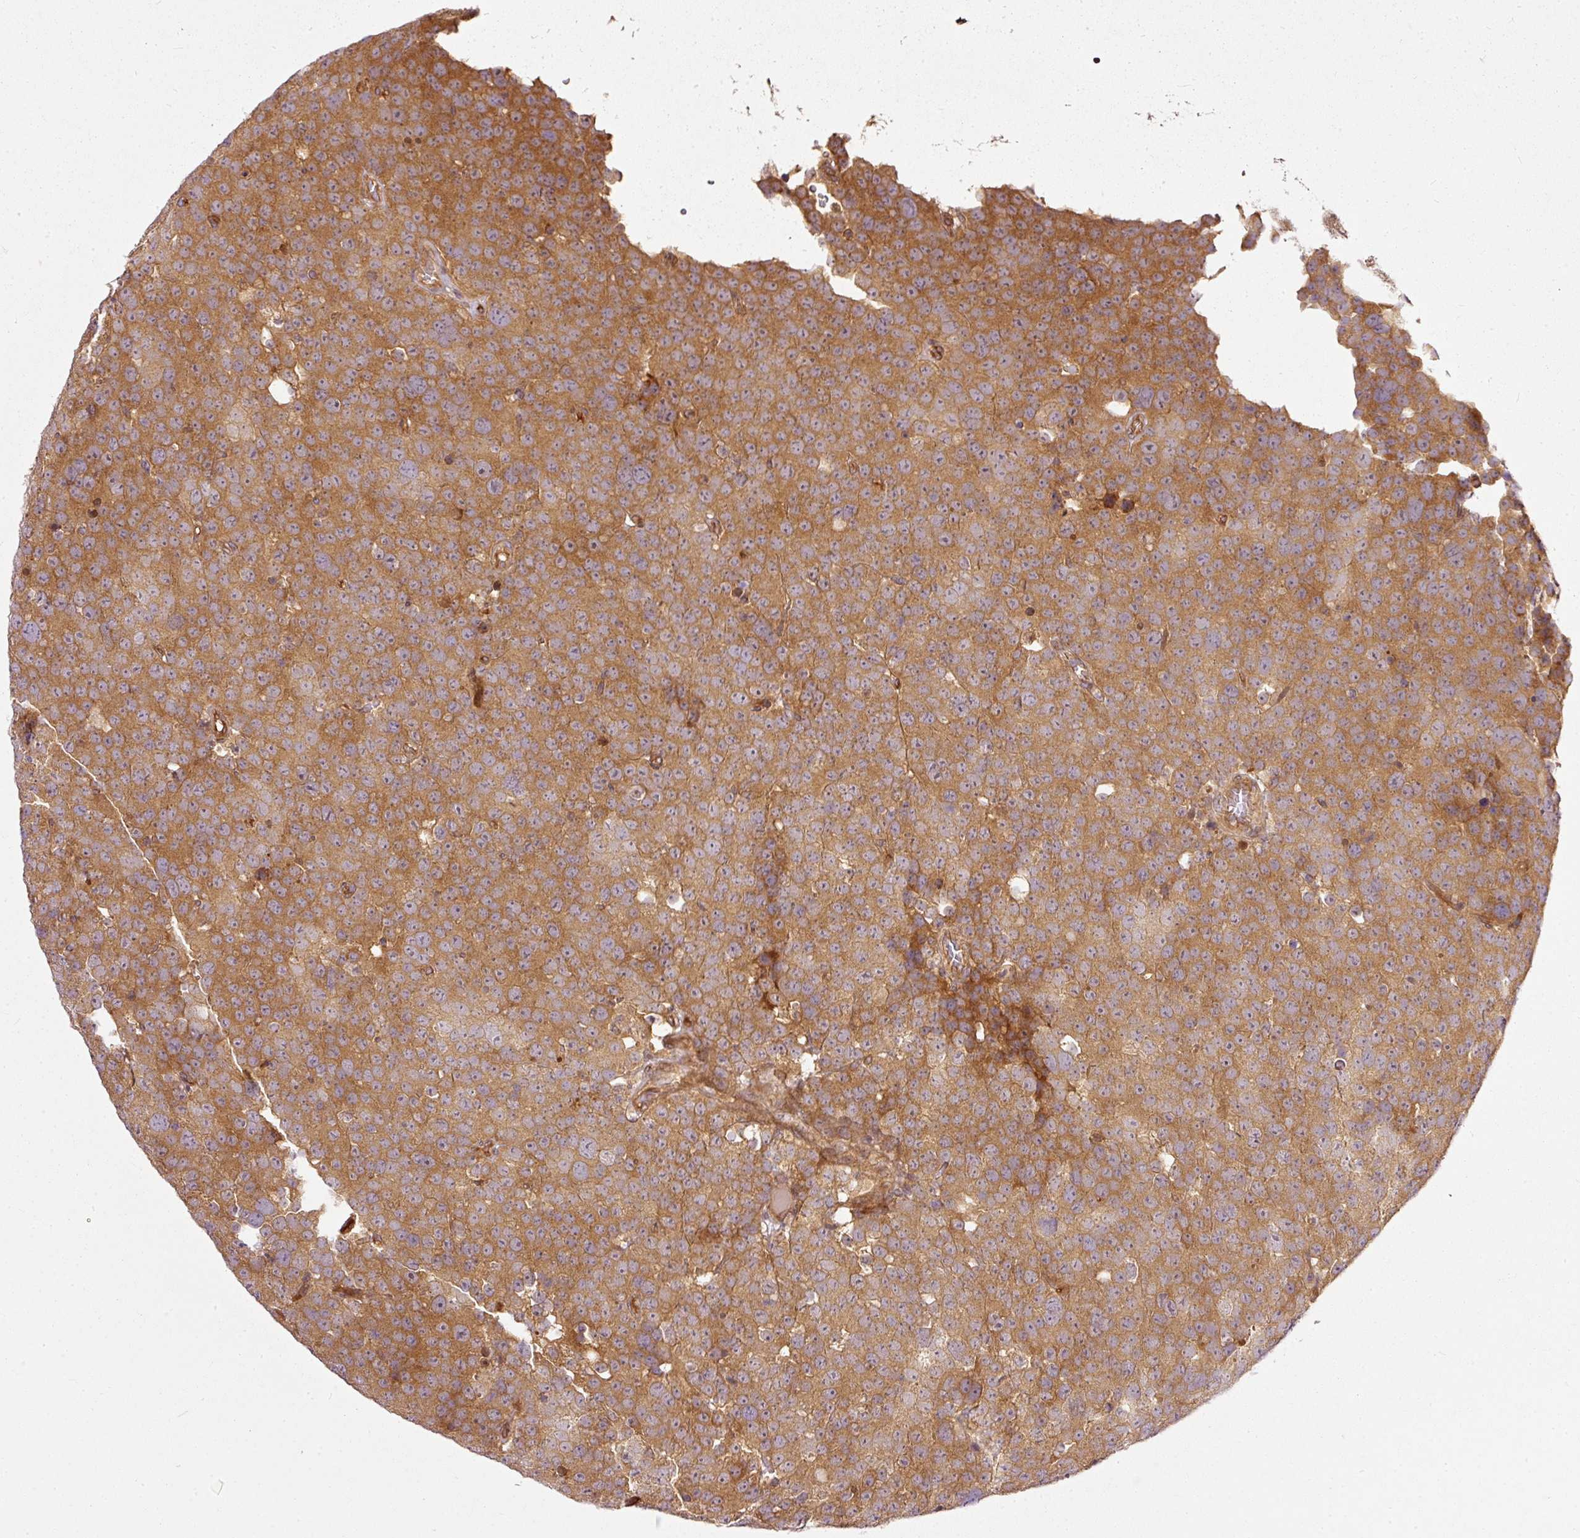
{"staining": {"intensity": "strong", "quantity": ">75%", "location": "cytoplasmic/membranous"}, "tissue": "testis cancer", "cell_type": "Tumor cells", "image_type": "cancer", "snomed": [{"axis": "morphology", "description": "Seminoma, NOS"}, {"axis": "topography", "description": "Testis"}], "caption": "Human testis cancer (seminoma) stained with a protein marker shows strong staining in tumor cells.", "gene": "MIF4GD", "patient": {"sex": "male", "age": 71}}